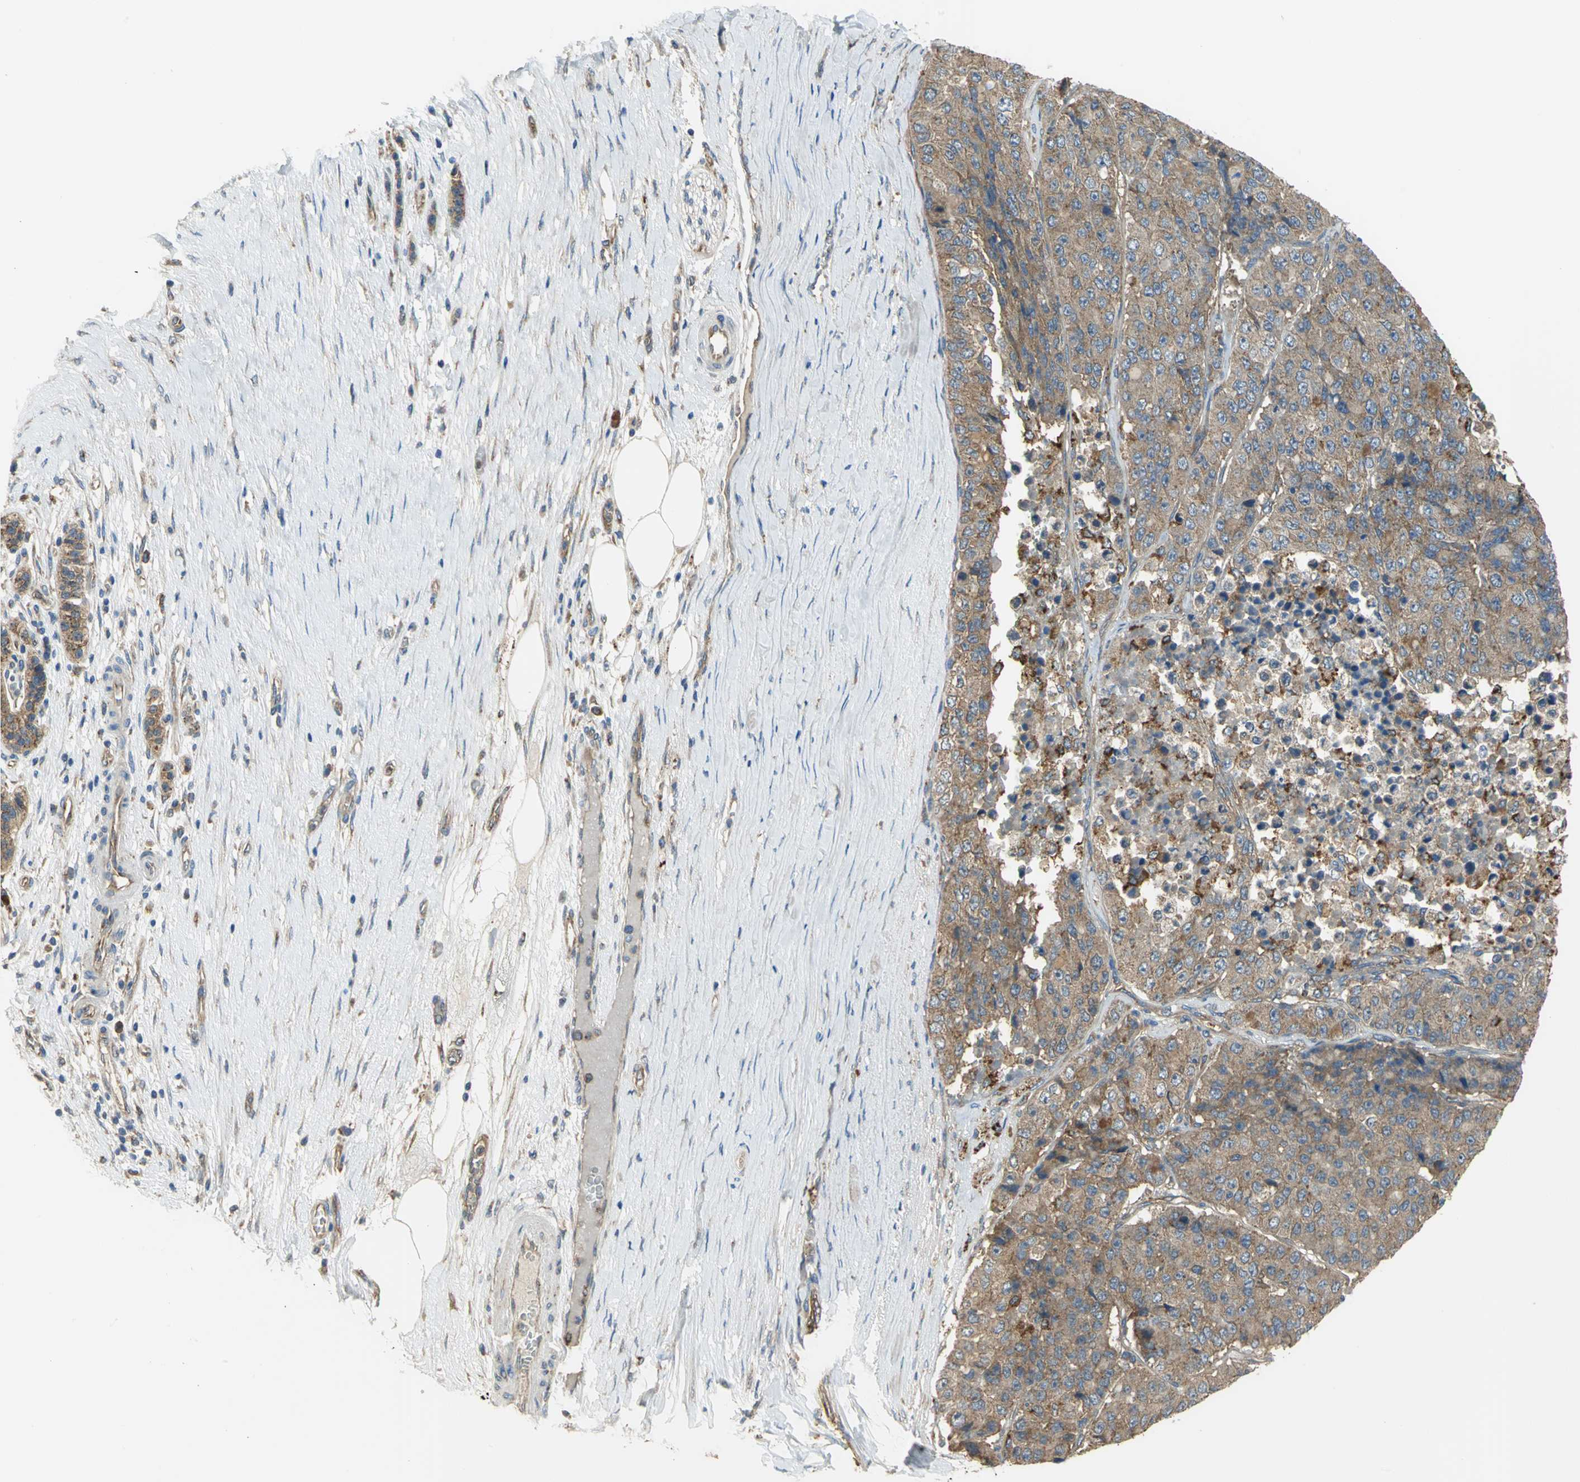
{"staining": {"intensity": "moderate", "quantity": ">75%", "location": "cytoplasmic/membranous"}, "tissue": "pancreatic cancer", "cell_type": "Tumor cells", "image_type": "cancer", "snomed": [{"axis": "morphology", "description": "Adenocarcinoma, NOS"}, {"axis": "topography", "description": "Pancreas"}], "caption": "Immunohistochemistry of human pancreatic cancer exhibits medium levels of moderate cytoplasmic/membranous staining in about >75% of tumor cells.", "gene": "DIAPH2", "patient": {"sex": "male", "age": 50}}